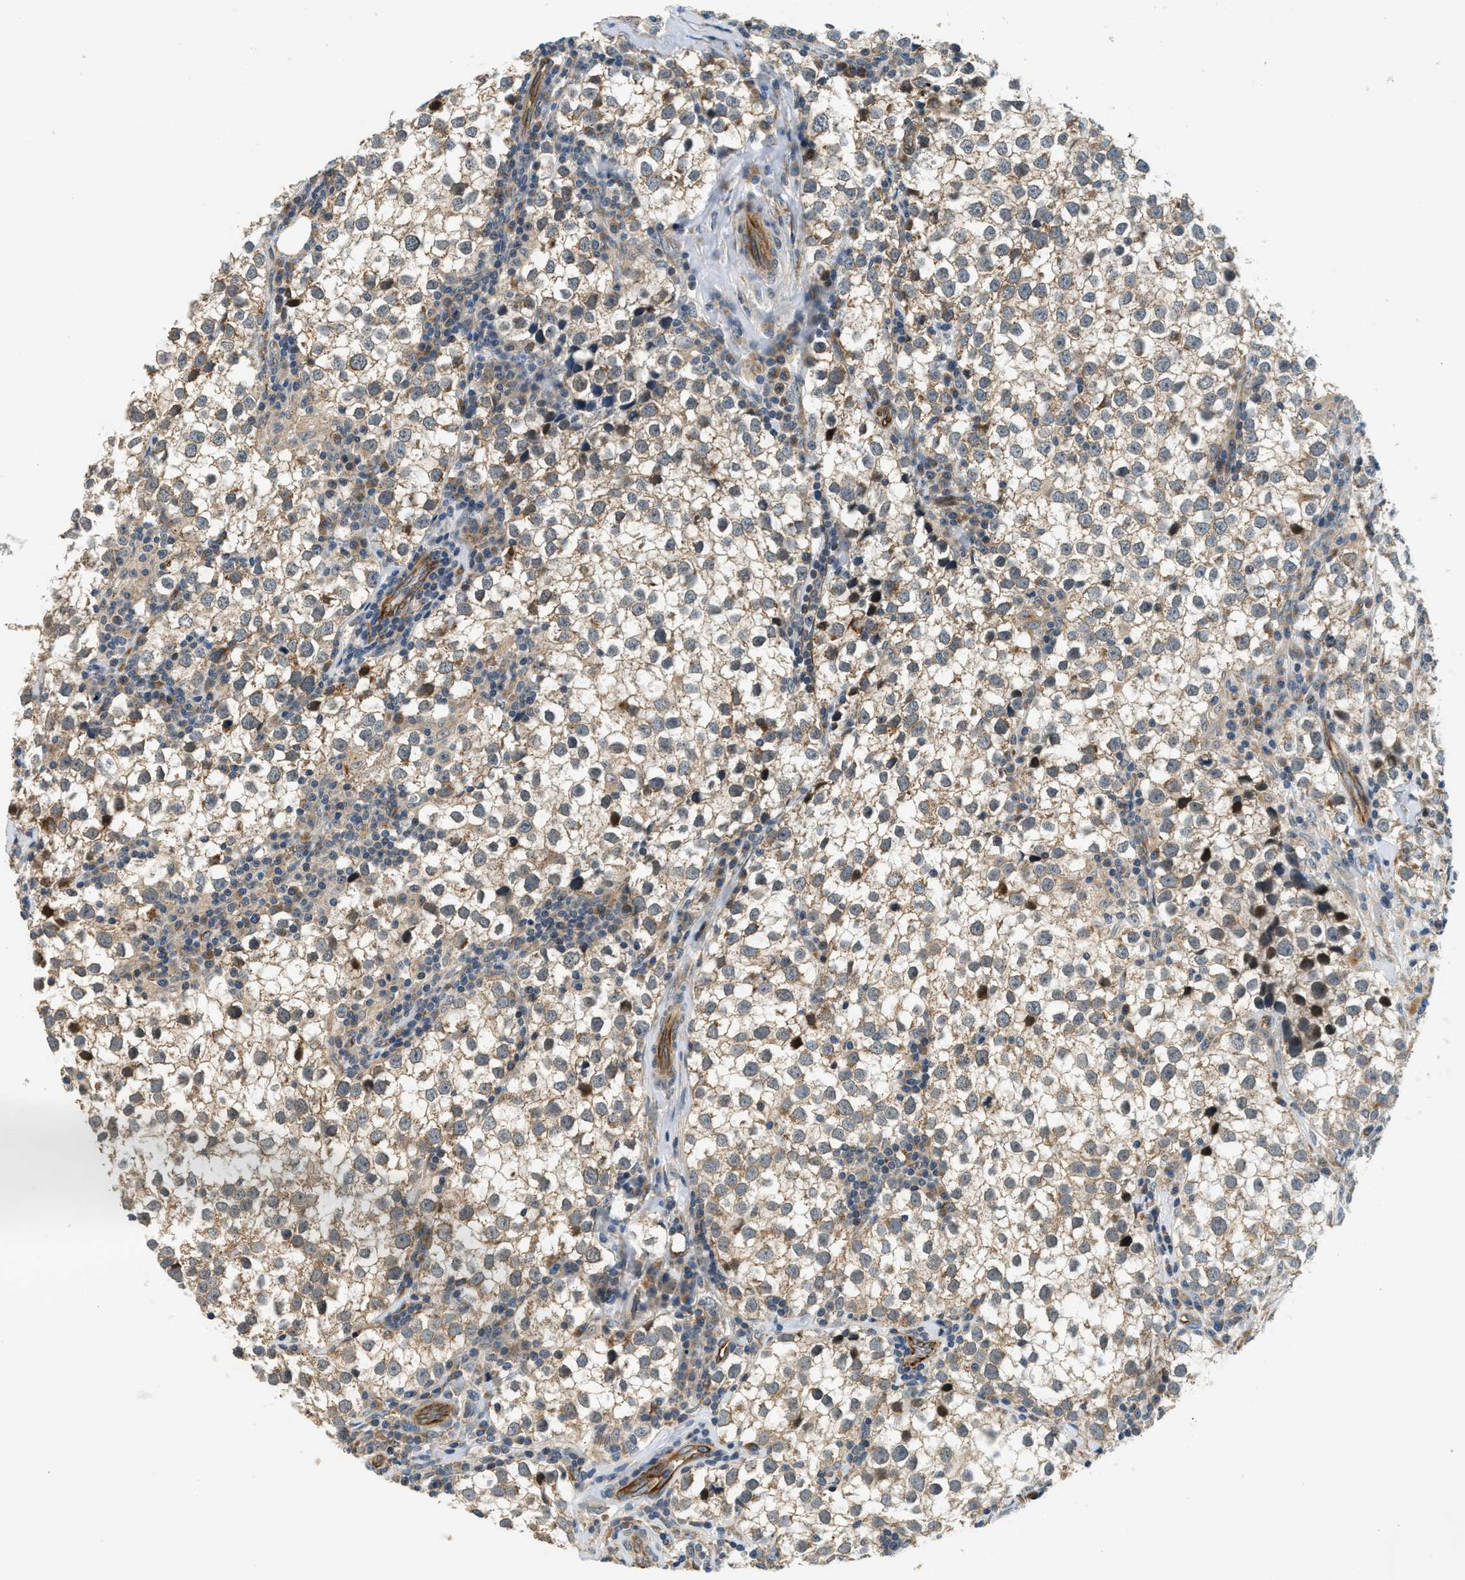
{"staining": {"intensity": "moderate", "quantity": ">75%", "location": "cytoplasmic/membranous"}, "tissue": "testis cancer", "cell_type": "Tumor cells", "image_type": "cancer", "snomed": [{"axis": "morphology", "description": "Seminoma, NOS"}, {"axis": "morphology", "description": "Carcinoma, Embryonal, NOS"}, {"axis": "topography", "description": "Testis"}], "caption": "Moderate cytoplasmic/membranous expression for a protein is present in approximately >75% of tumor cells of testis cancer using IHC.", "gene": "ALOX12", "patient": {"sex": "male", "age": 36}}